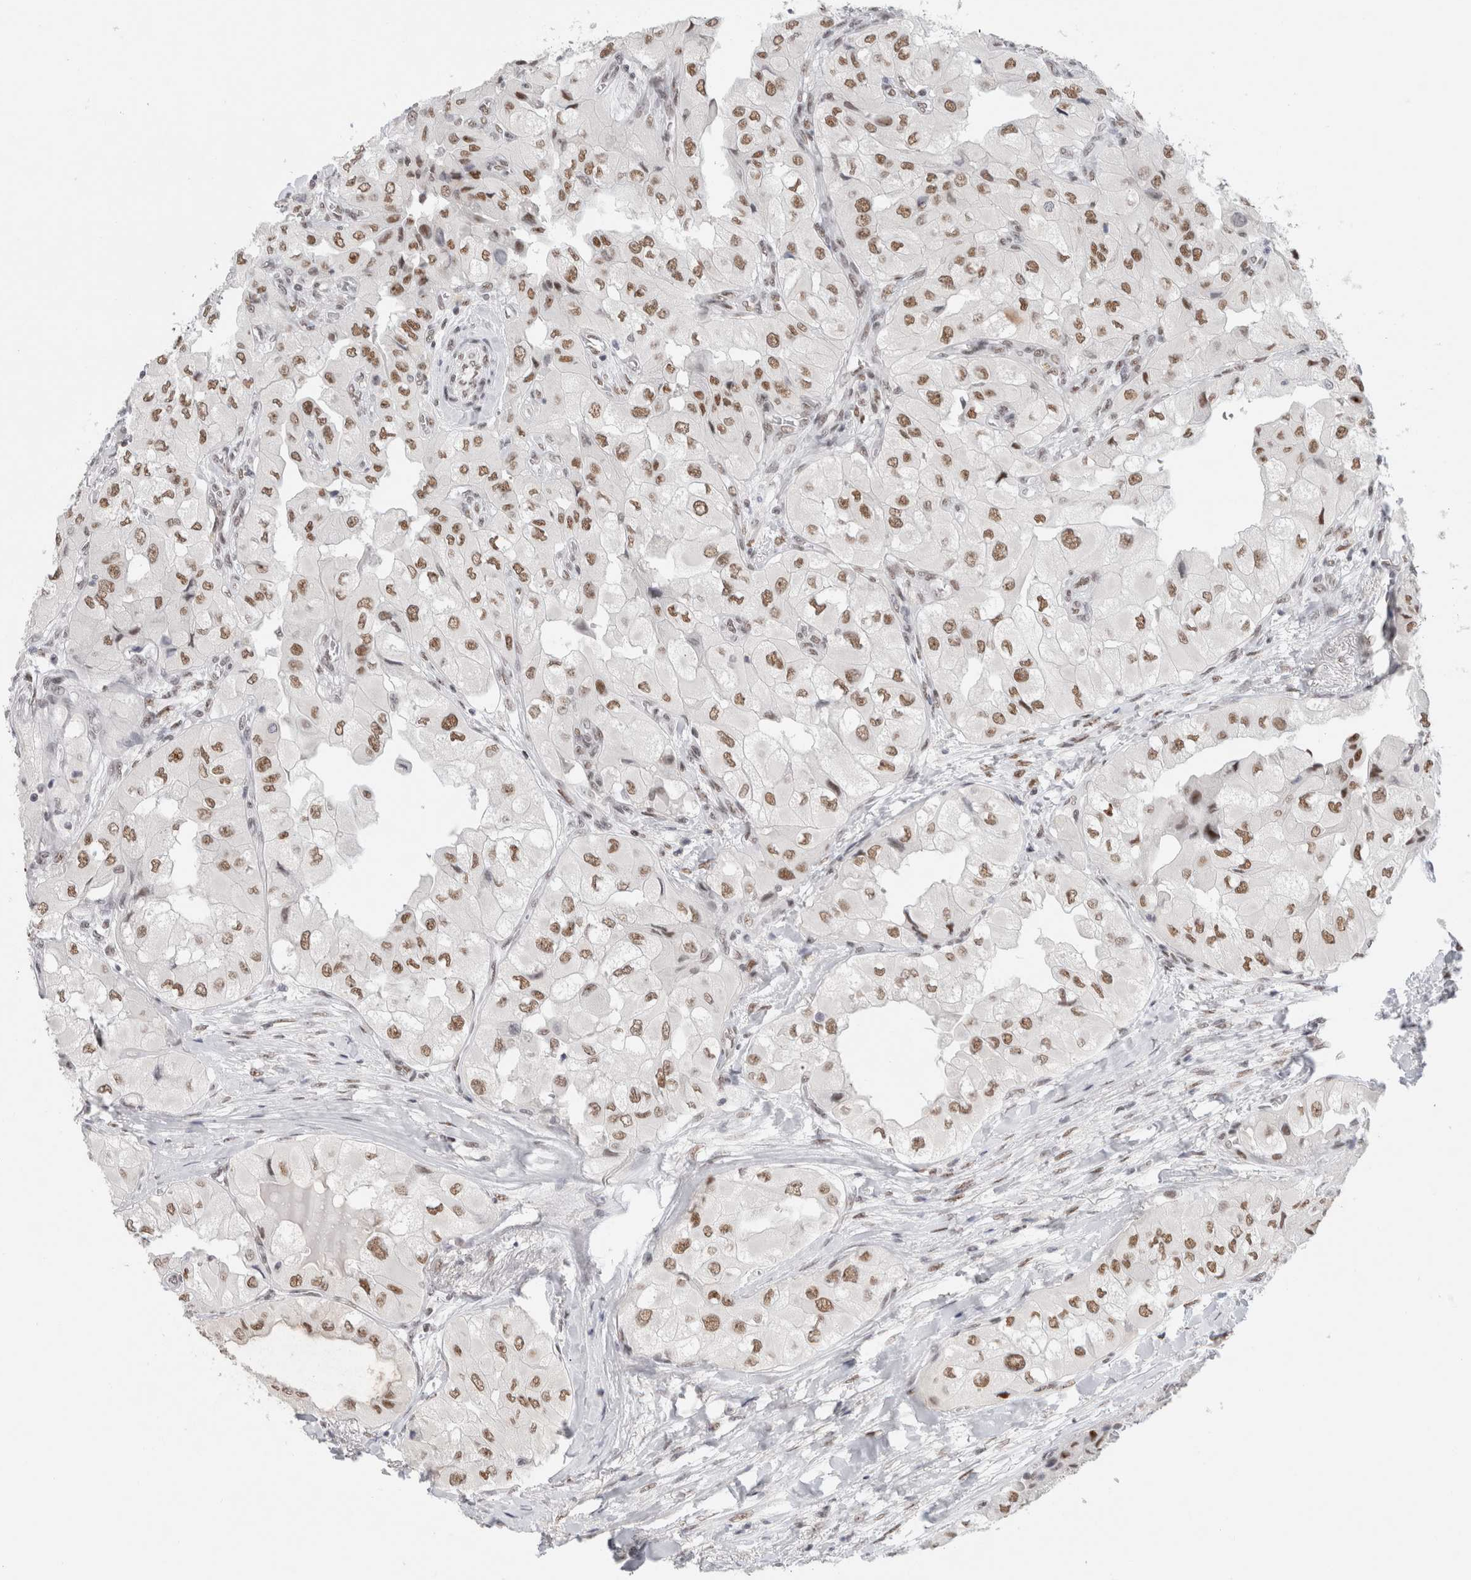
{"staining": {"intensity": "moderate", "quantity": ">75%", "location": "nuclear"}, "tissue": "thyroid cancer", "cell_type": "Tumor cells", "image_type": "cancer", "snomed": [{"axis": "morphology", "description": "Papillary adenocarcinoma, NOS"}, {"axis": "topography", "description": "Thyroid gland"}], "caption": "Protein expression analysis of human thyroid cancer (papillary adenocarcinoma) reveals moderate nuclear expression in approximately >75% of tumor cells.", "gene": "COPS7A", "patient": {"sex": "female", "age": 59}}